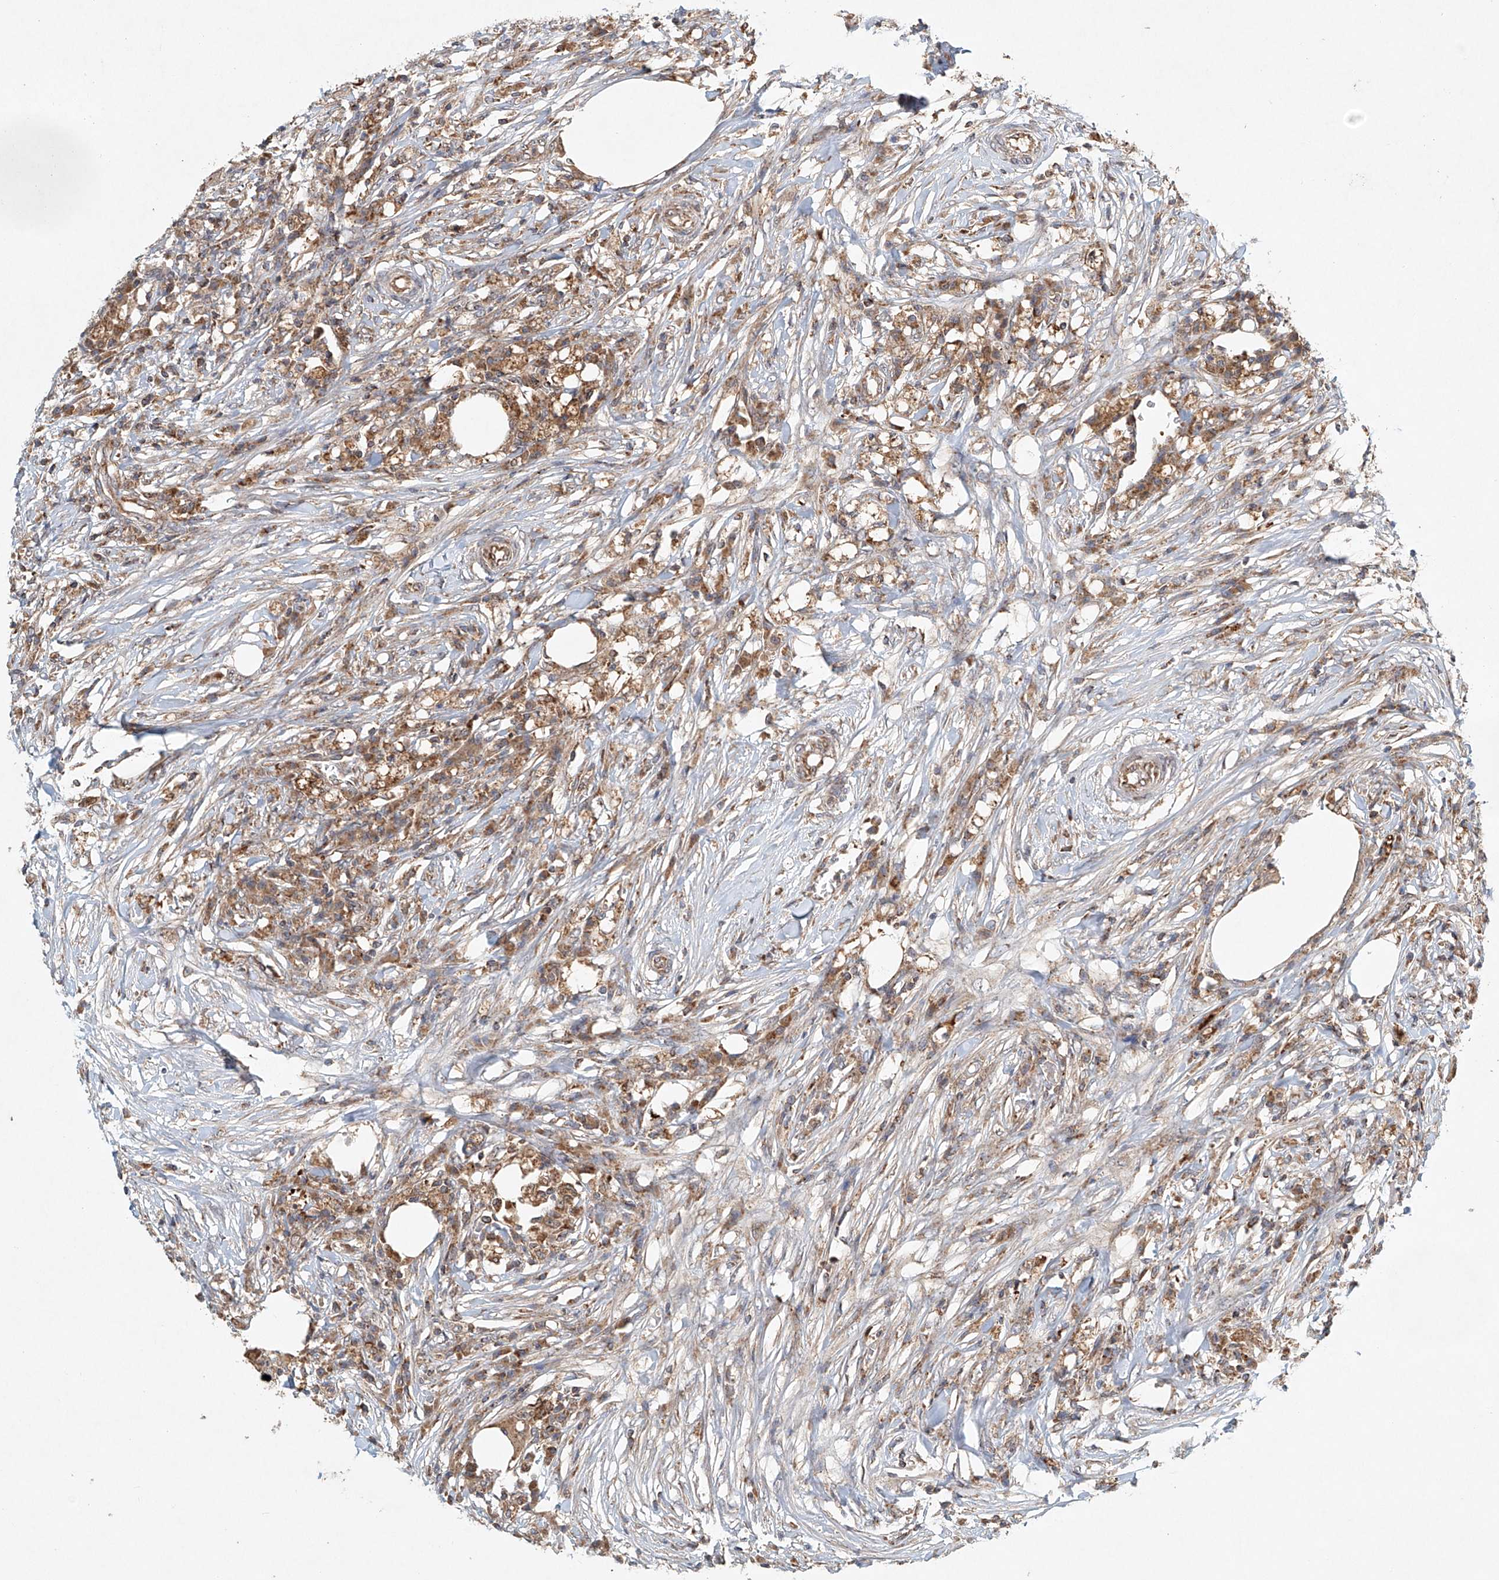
{"staining": {"intensity": "moderate", "quantity": ">75%", "location": "cytoplasmic/membranous"}, "tissue": "colorectal cancer", "cell_type": "Tumor cells", "image_type": "cancer", "snomed": [{"axis": "morphology", "description": "Adenocarcinoma, NOS"}, {"axis": "topography", "description": "Colon"}], "caption": "A micrograph of colorectal cancer stained for a protein shows moderate cytoplasmic/membranous brown staining in tumor cells. (Stains: DAB (3,3'-diaminobenzidine) in brown, nuclei in blue, Microscopy: brightfield microscopy at high magnification).", "gene": "DCAF11", "patient": {"sex": "male", "age": 71}}